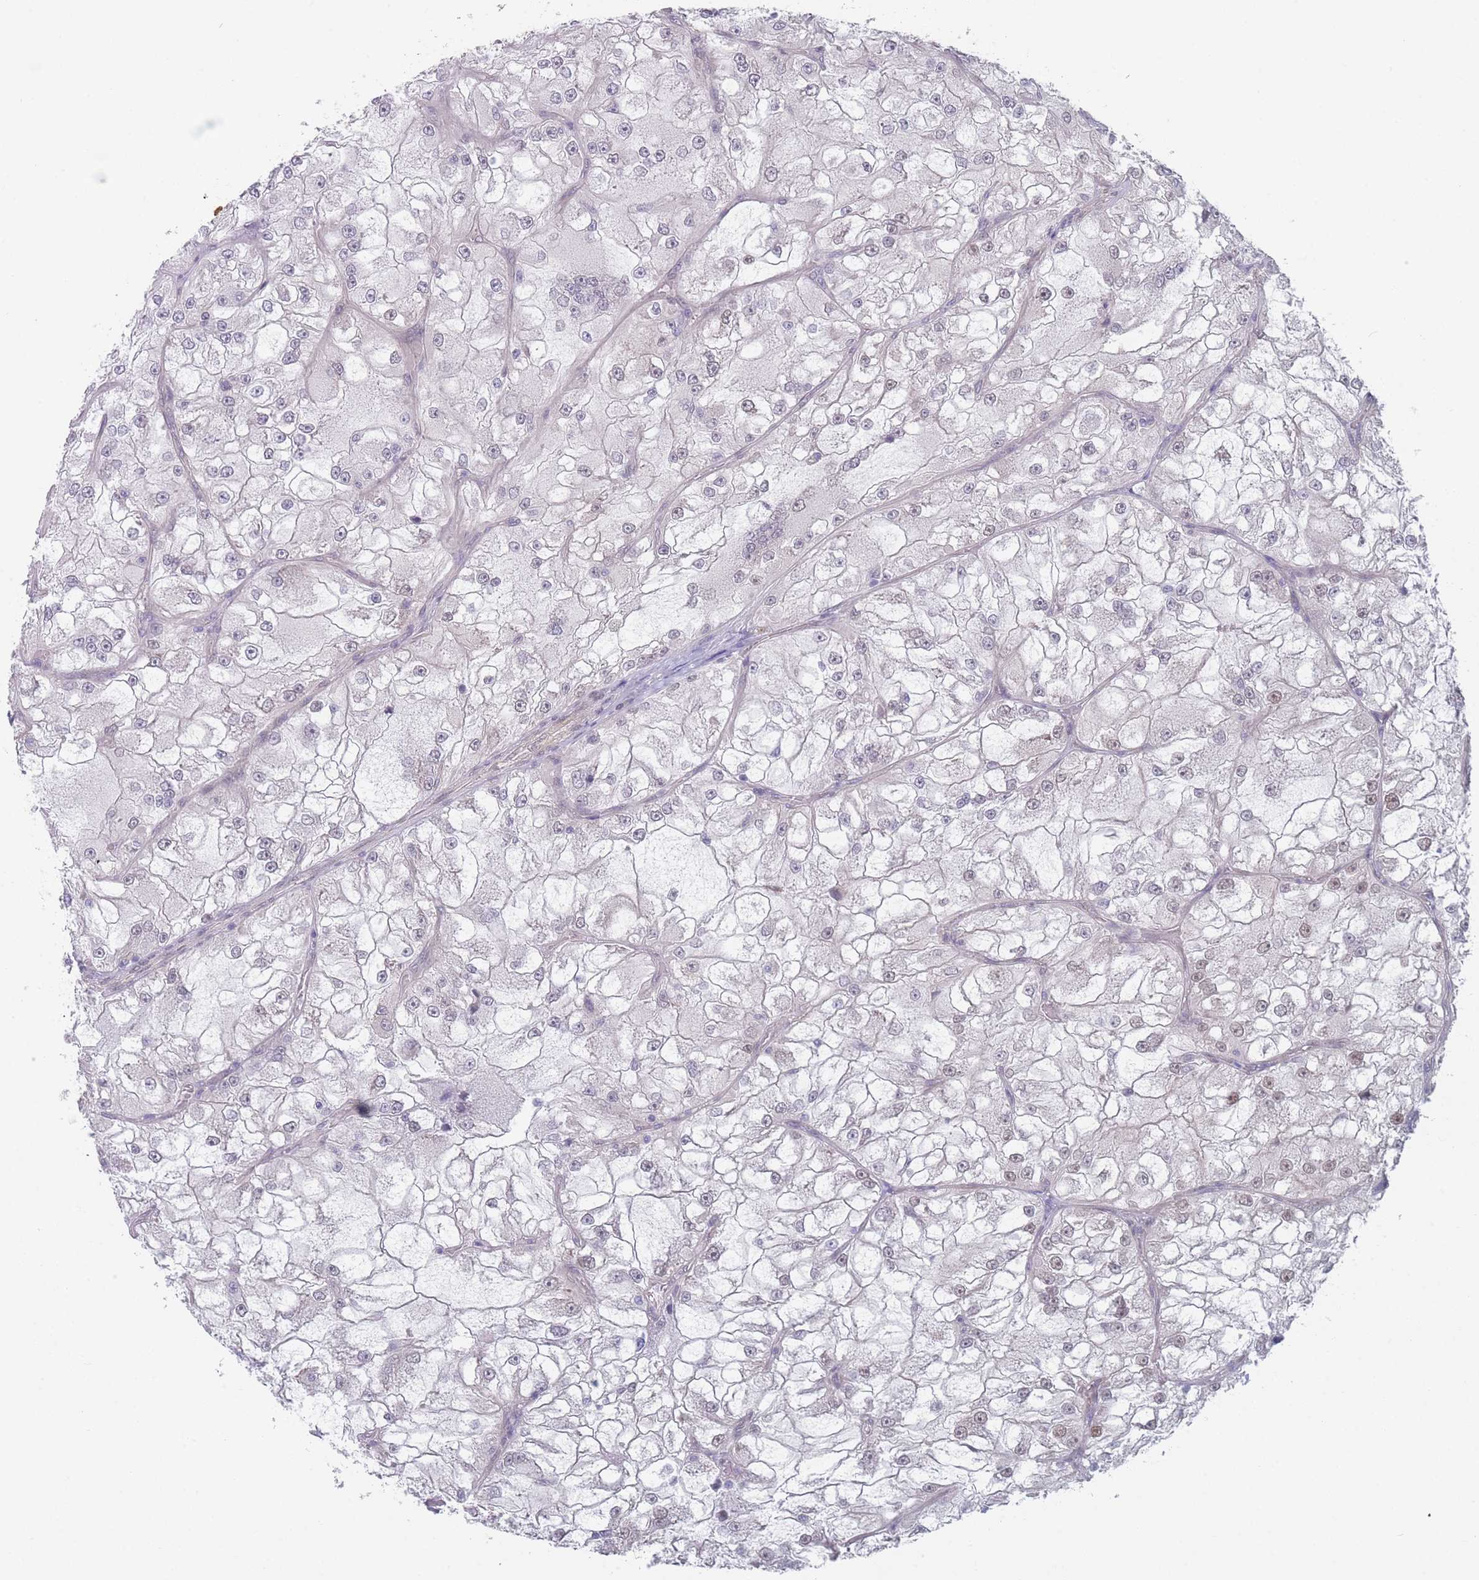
{"staining": {"intensity": "moderate", "quantity": "<25%", "location": "nuclear"}, "tissue": "renal cancer", "cell_type": "Tumor cells", "image_type": "cancer", "snomed": [{"axis": "morphology", "description": "Adenocarcinoma, NOS"}, {"axis": "topography", "description": "Kidney"}], "caption": "A high-resolution image shows IHC staining of adenocarcinoma (renal), which exhibits moderate nuclear expression in about <25% of tumor cells.", "gene": "ANKRD10", "patient": {"sex": "female", "age": 72}}